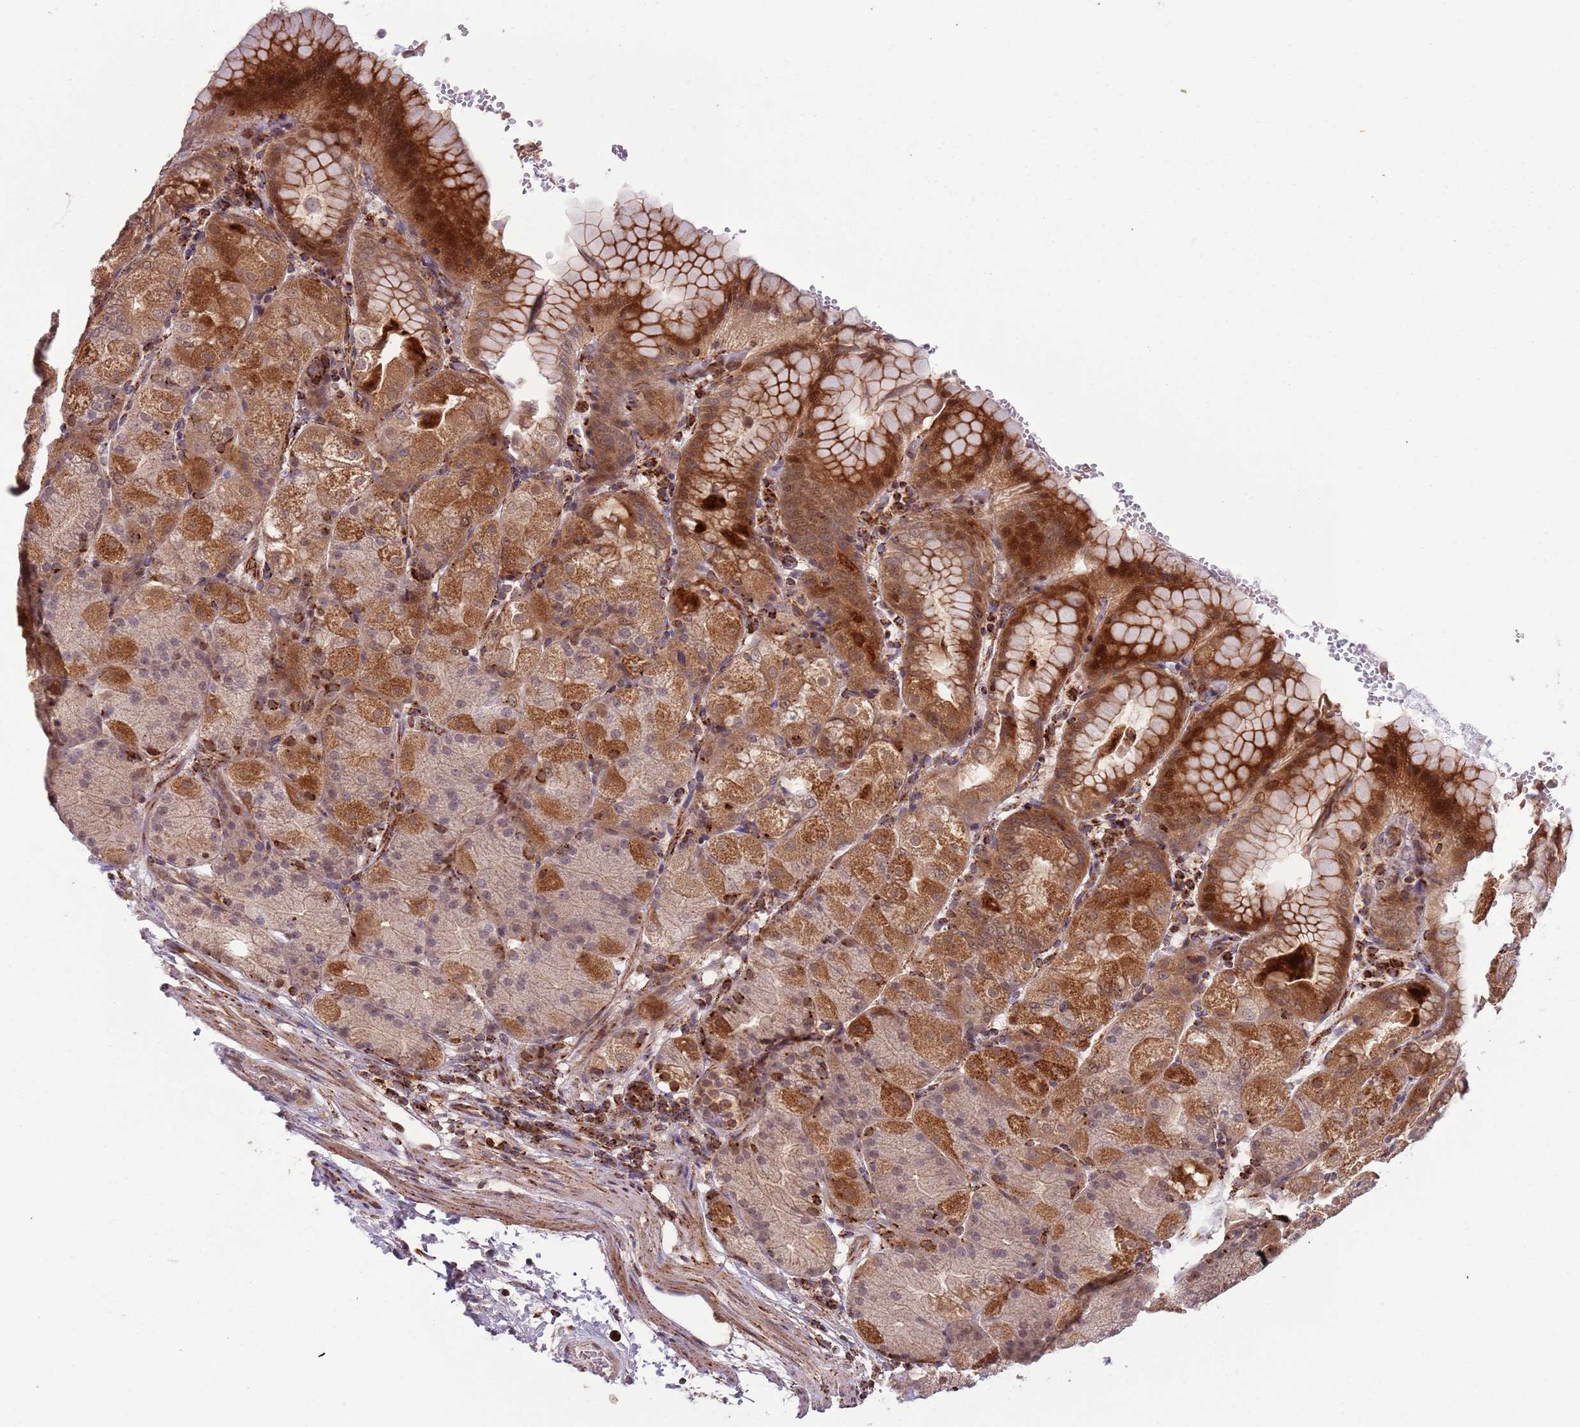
{"staining": {"intensity": "strong", "quantity": ">75%", "location": "cytoplasmic/membranous,nuclear"}, "tissue": "stomach", "cell_type": "Glandular cells", "image_type": "normal", "snomed": [{"axis": "morphology", "description": "Normal tissue, NOS"}, {"axis": "topography", "description": "Stomach, upper"}, {"axis": "topography", "description": "Stomach, lower"}], "caption": "Immunohistochemical staining of normal human stomach shows high levels of strong cytoplasmic/membranous,nuclear positivity in about >75% of glandular cells.", "gene": "ULK3", "patient": {"sex": "male", "age": 62}}